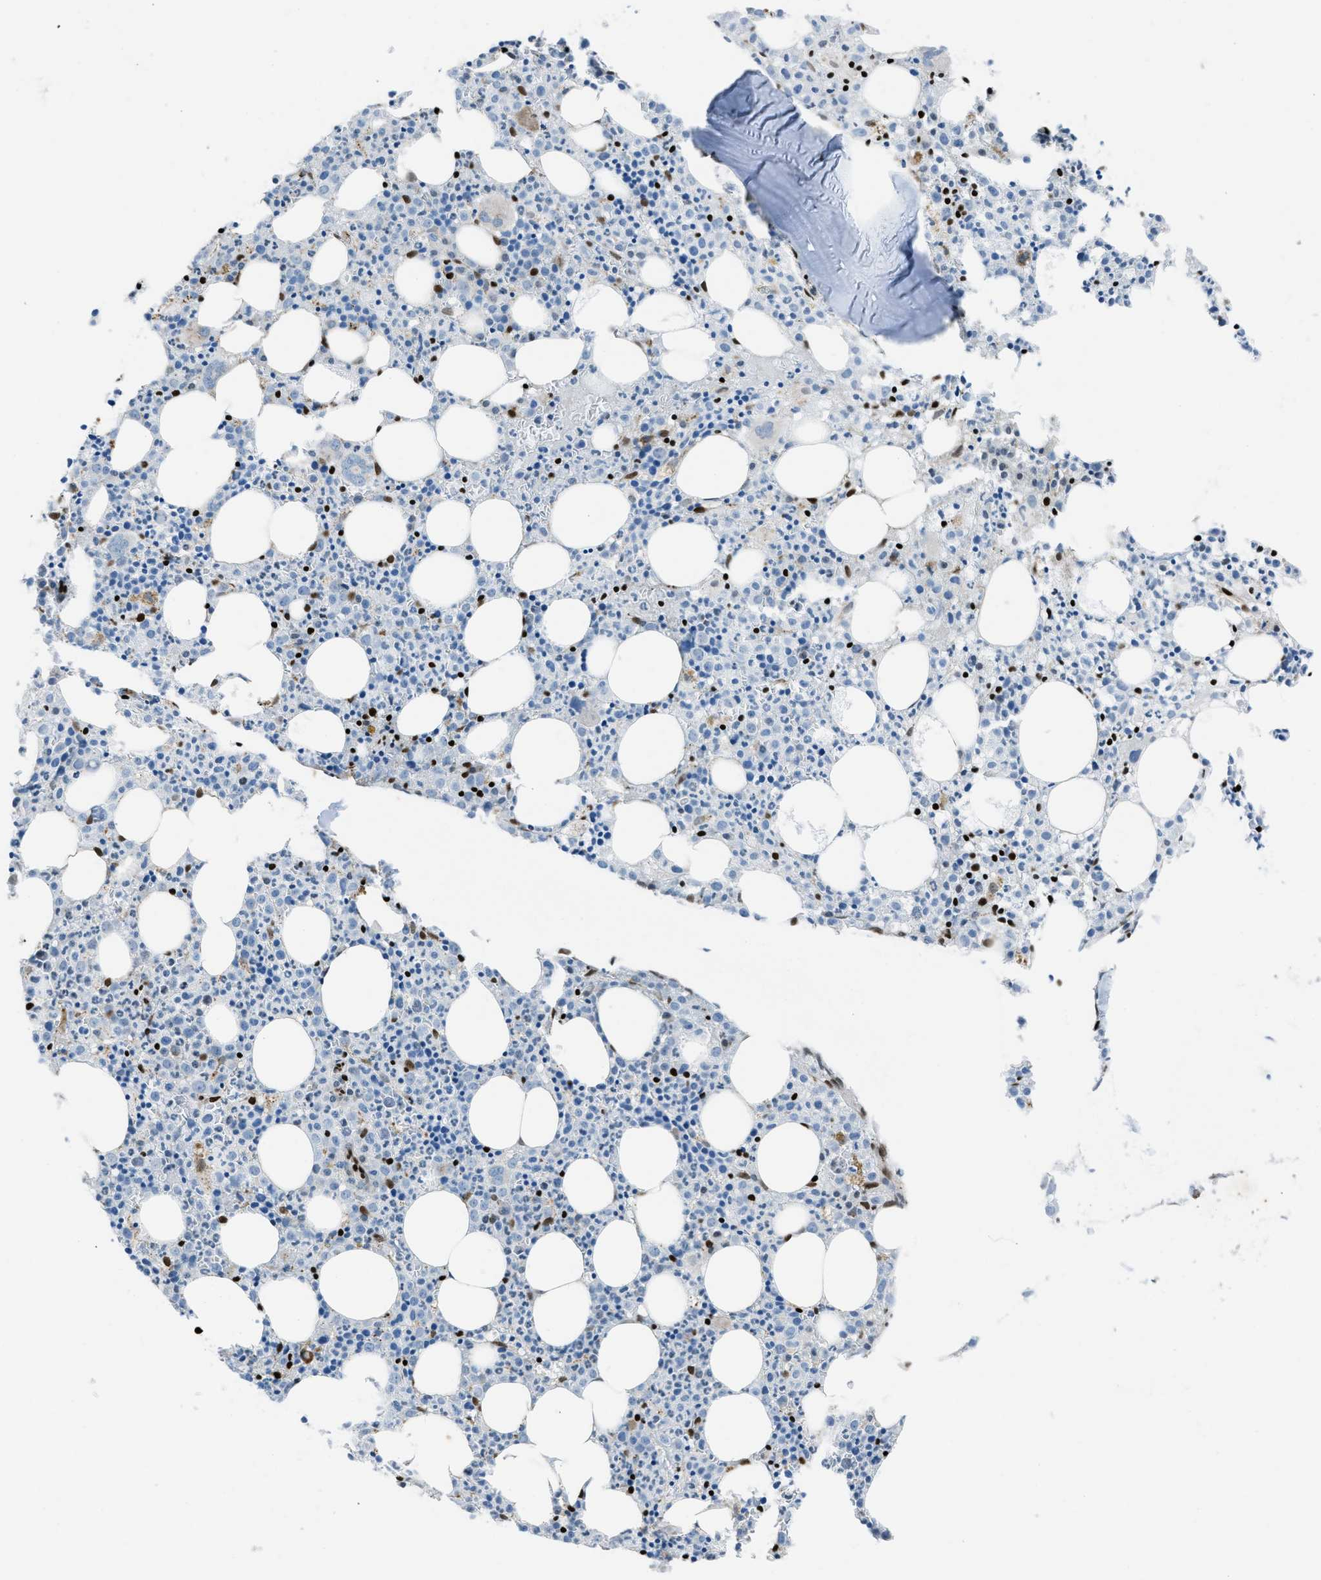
{"staining": {"intensity": "strong", "quantity": "<25%", "location": "nuclear"}, "tissue": "bone marrow", "cell_type": "Hematopoietic cells", "image_type": "normal", "snomed": [{"axis": "morphology", "description": "Normal tissue, NOS"}, {"axis": "morphology", "description": "Inflammation, NOS"}, {"axis": "topography", "description": "Bone marrow"}], "caption": "Strong nuclear positivity is appreciated in about <25% of hematopoietic cells in normal bone marrow.", "gene": "SLFN5", "patient": {"sex": "male", "age": 25}}